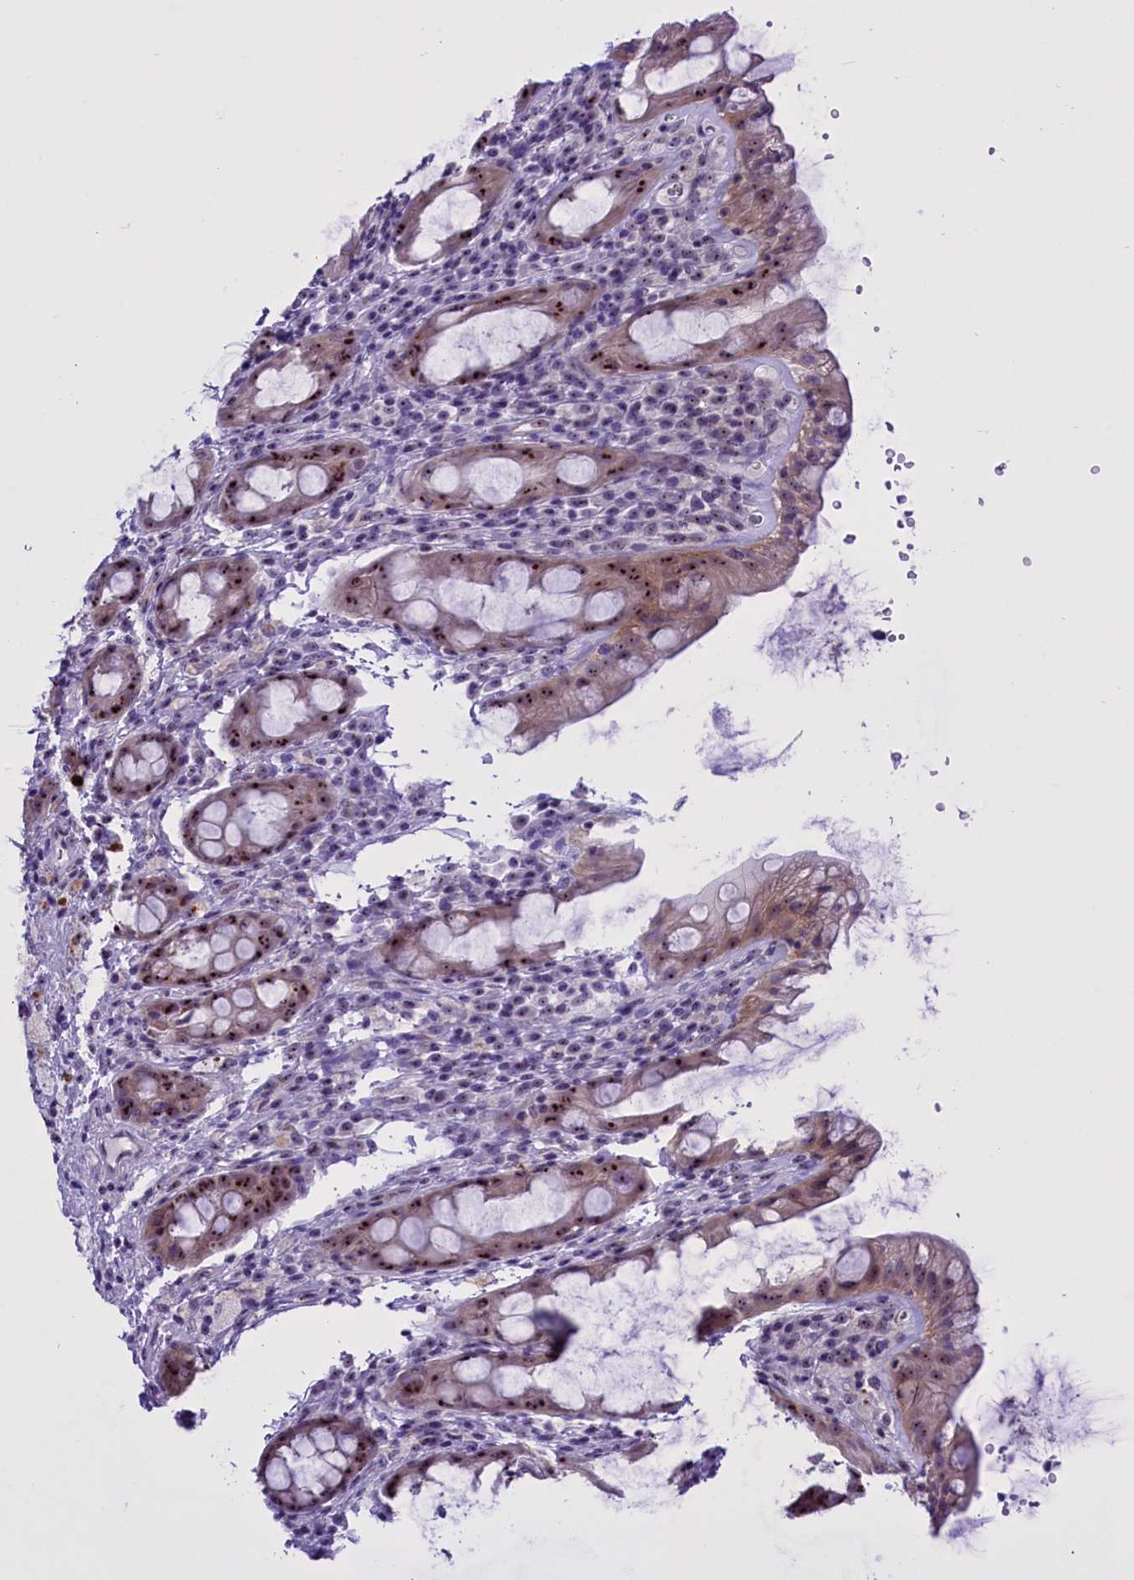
{"staining": {"intensity": "moderate", "quantity": "25%-75%", "location": "nuclear"}, "tissue": "rectum", "cell_type": "Glandular cells", "image_type": "normal", "snomed": [{"axis": "morphology", "description": "Normal tissue, NOS"}, {"axis": "topography", "description": "Rectum"}], "caption": "Immunohistochemical staining of normal human rectum exhibits medium levels of moderate nuclear expression in about 25%-75% of glandular cells.", "gene": "TBL3", "patient": {"sex": "male", "age": 44}}